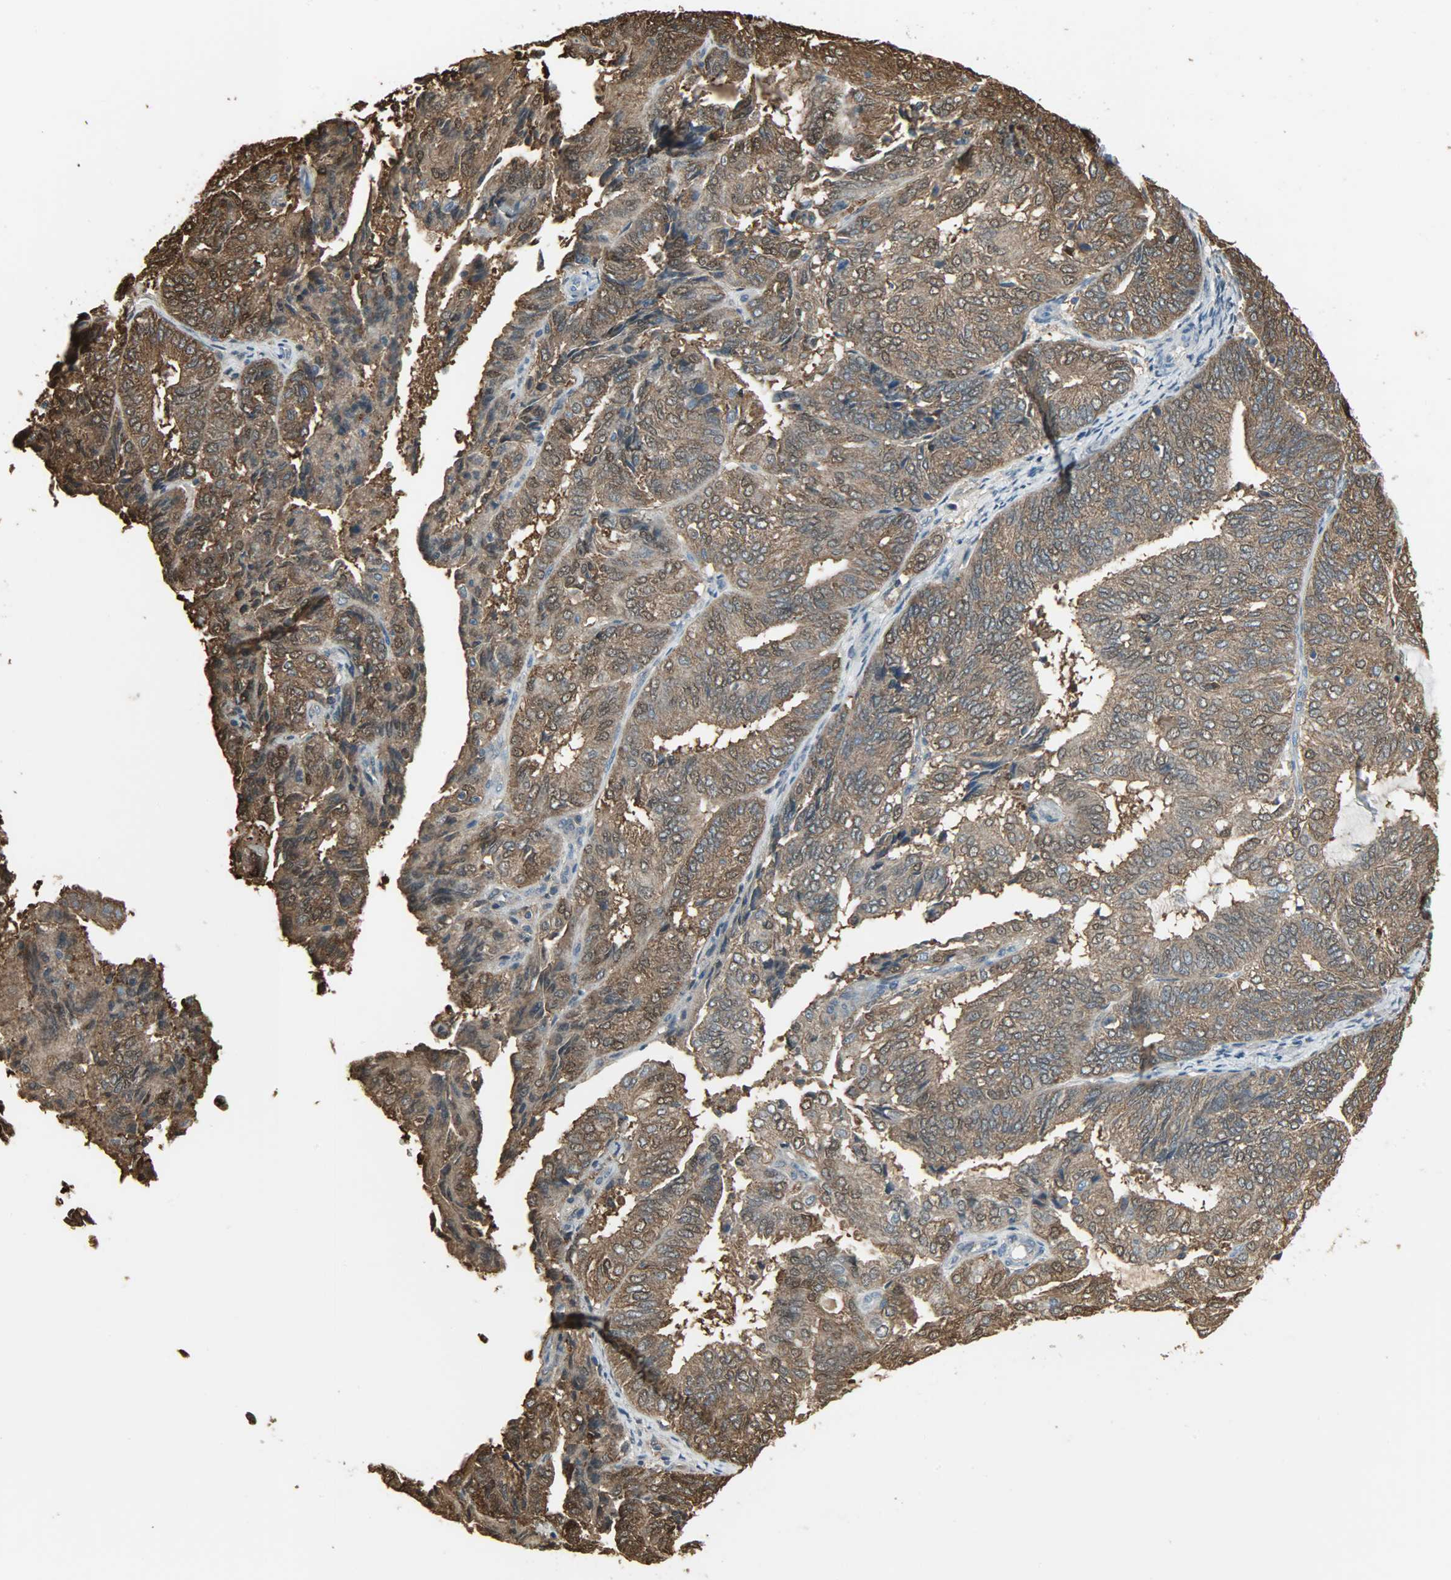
{"staining": {"intensity": "strong", "quantity": ">75%", "location": "cytoplasmic/membranous,nuclear"}, "tissue": "endometrial cancer", "cell_type": "Tumor cells", "image_type": "cancer", "snomed": [{"axis": "morphology", "description": "Adenocarcinoma, NOS"}, {"axis": "topography", "description": "Uterus"}], "caption": "Endometrial cancer stained with IHC reveals strong cytoplasmic/membranous and nuclear expression in about >75% of tumor cells.", "gene": "LDHB", "patient": {"sex": "female", "age": 60}}